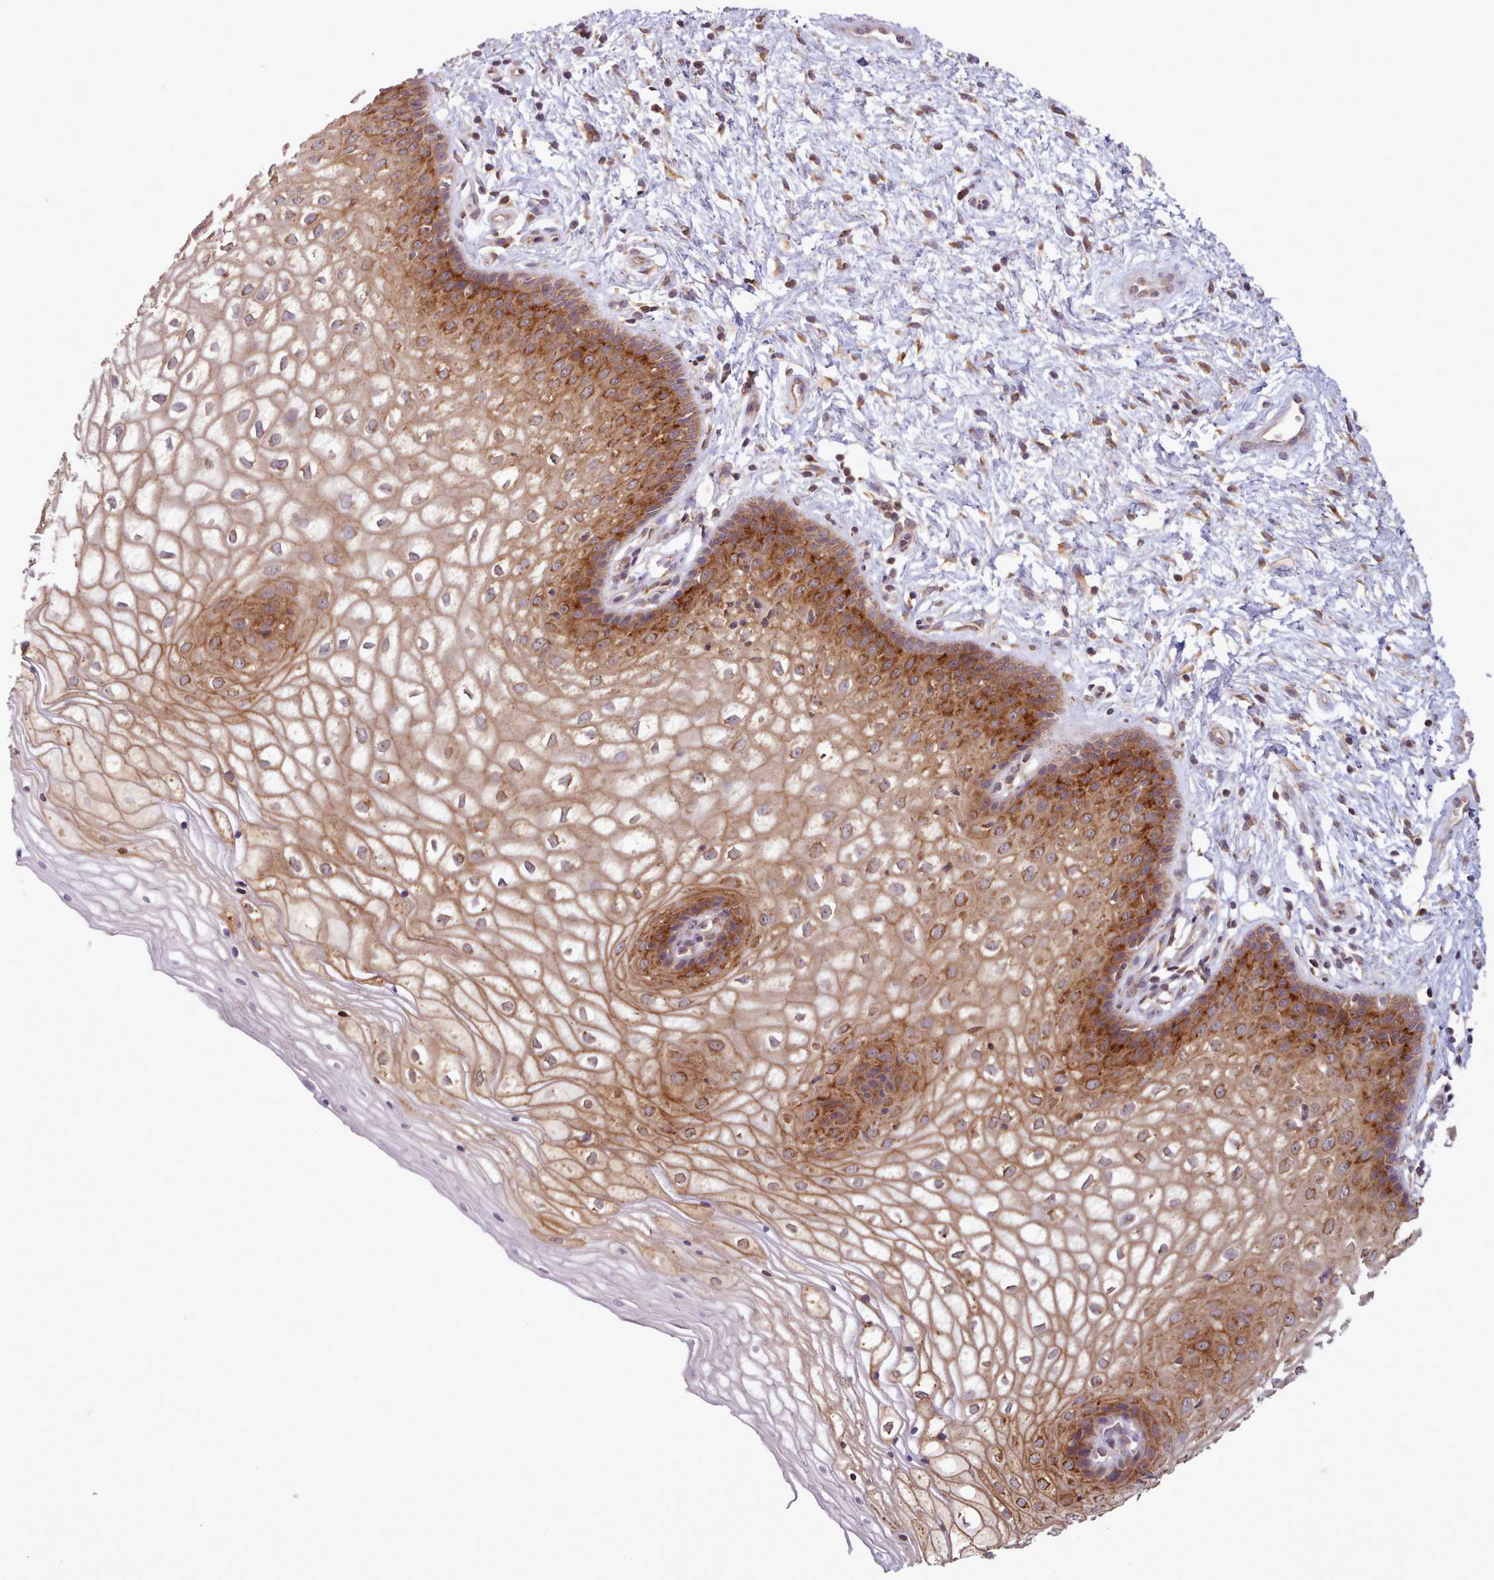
{"staining": {"intensity": "moderate", "quantity": ">75%", "location": "cytoplasmic/membranous"}, "tissue": "vagina", "cell_type": "Squamous epithelial cells", "image_type": "normal", "snomed": [{"axis": "morphology", "description": "Normal tissue, NOS"}, {"axis": "topography", "description": "Vagina"}], "caption": "Vagina was stained to show a protein in brown. There is medium levels of moderate cytoplasmic/membranous expression in approximately >75% of squamous epithelial cells. (brown staining indicates protein expression, while blue staining denotes nuclei).", "gene": "CRYBG1", "patient": {"sex": "female", "age": 34}}